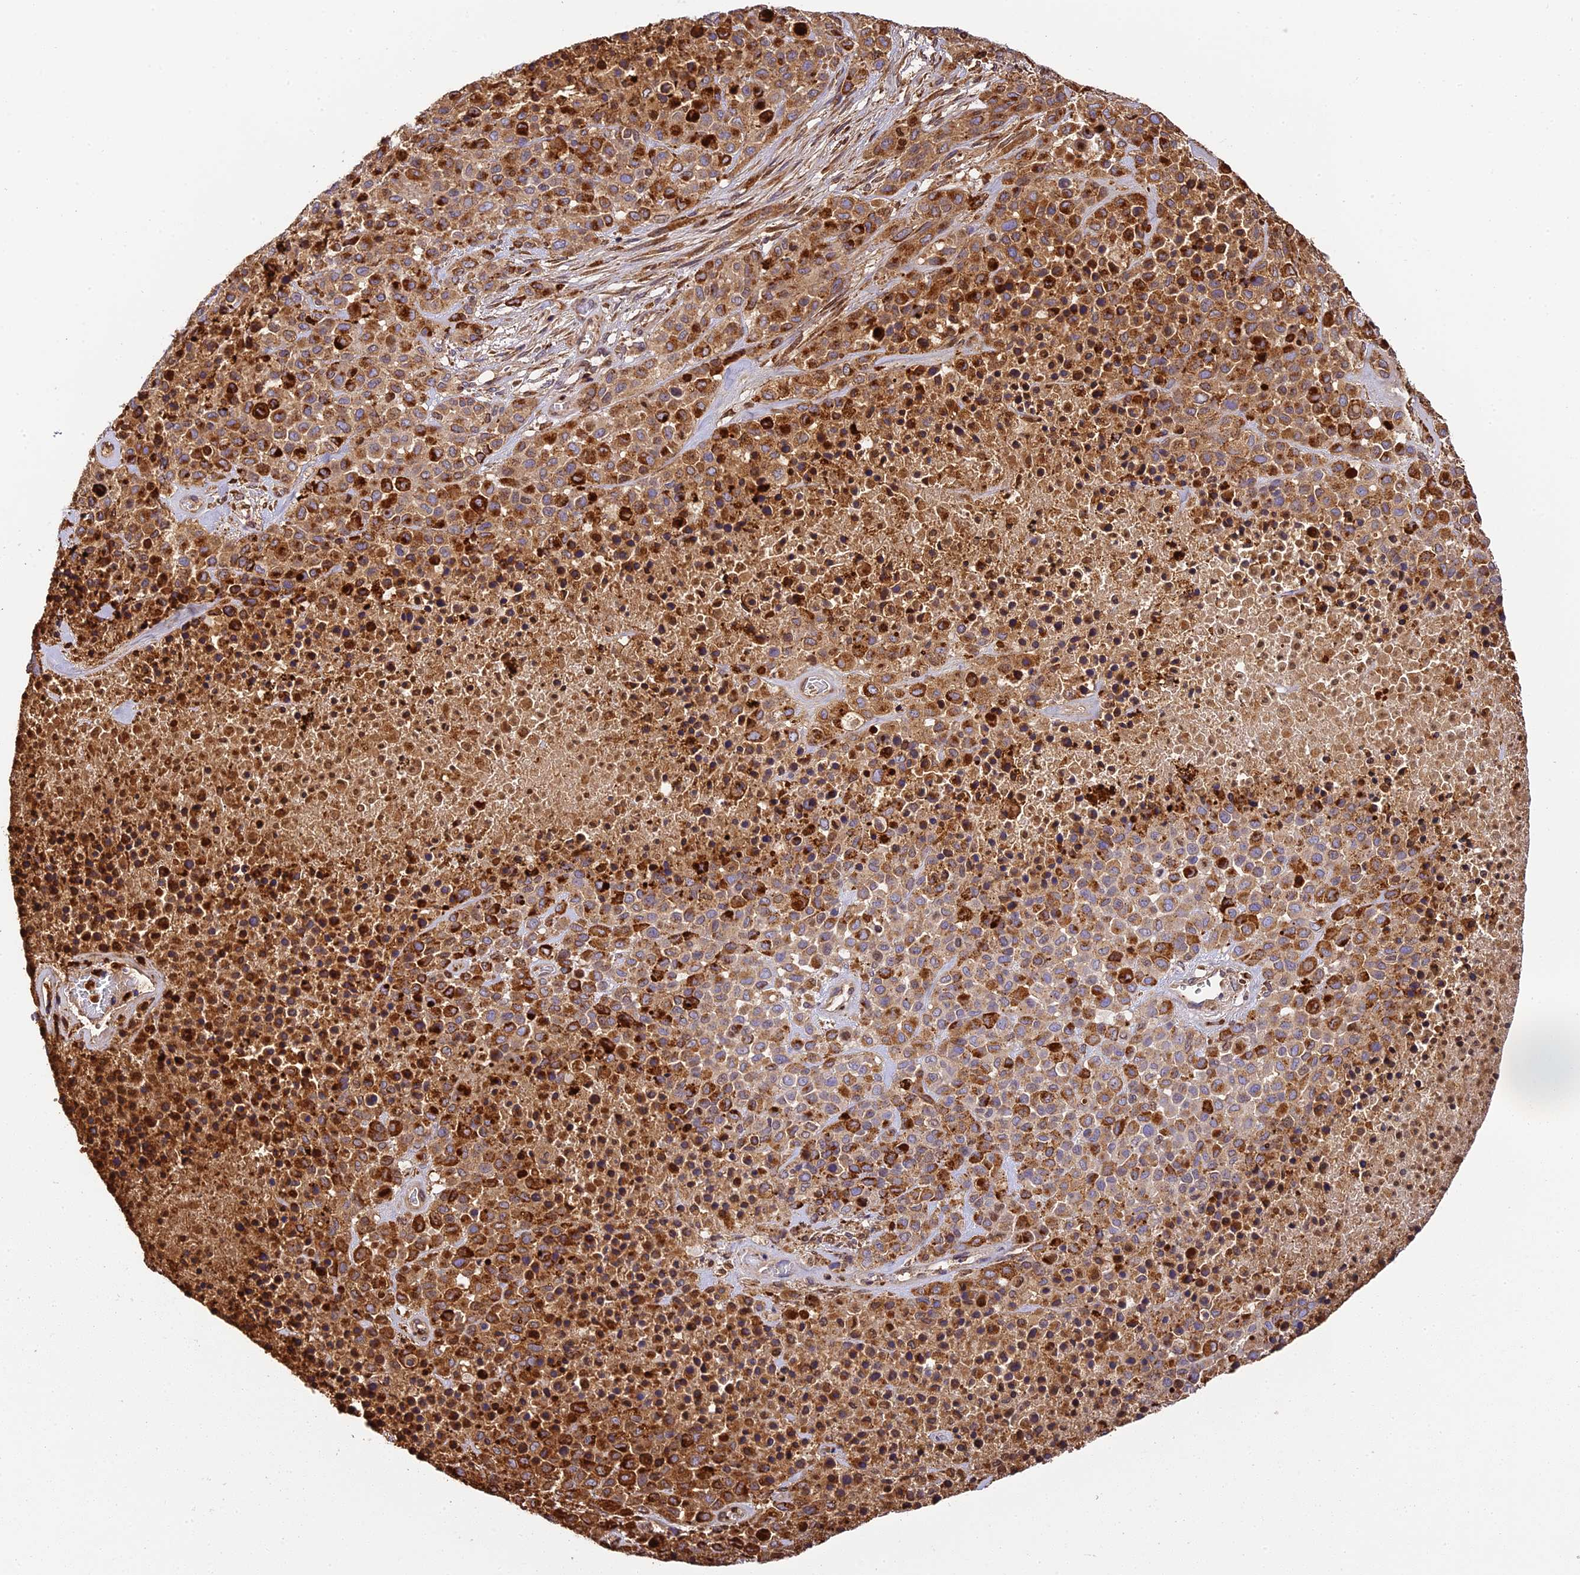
{"staining": {"intensity": "strong", "quantity": ">75%", "location": "cytoplasmic/membranous"}, "tissue": "melanoma", "cell_type": "Tumor cells", "image_type": "cancer", "snomed": [{"axis": "morphology", "description": "Malignant melanoma, Metastatic site"}, {"axis": "topography", "description": "Skin"}], "caption": "Immunohistochemistry (IHC) of malignant melanoma (metastatic site) demonstrates high levels of strong cytoplasmic/membranous expression in approximately >75% of tumor cells. (IHC, brightfield microscopy, high magnification).", "gene": "C12orf29", "patient": {"sex": "female", "age": 81}}